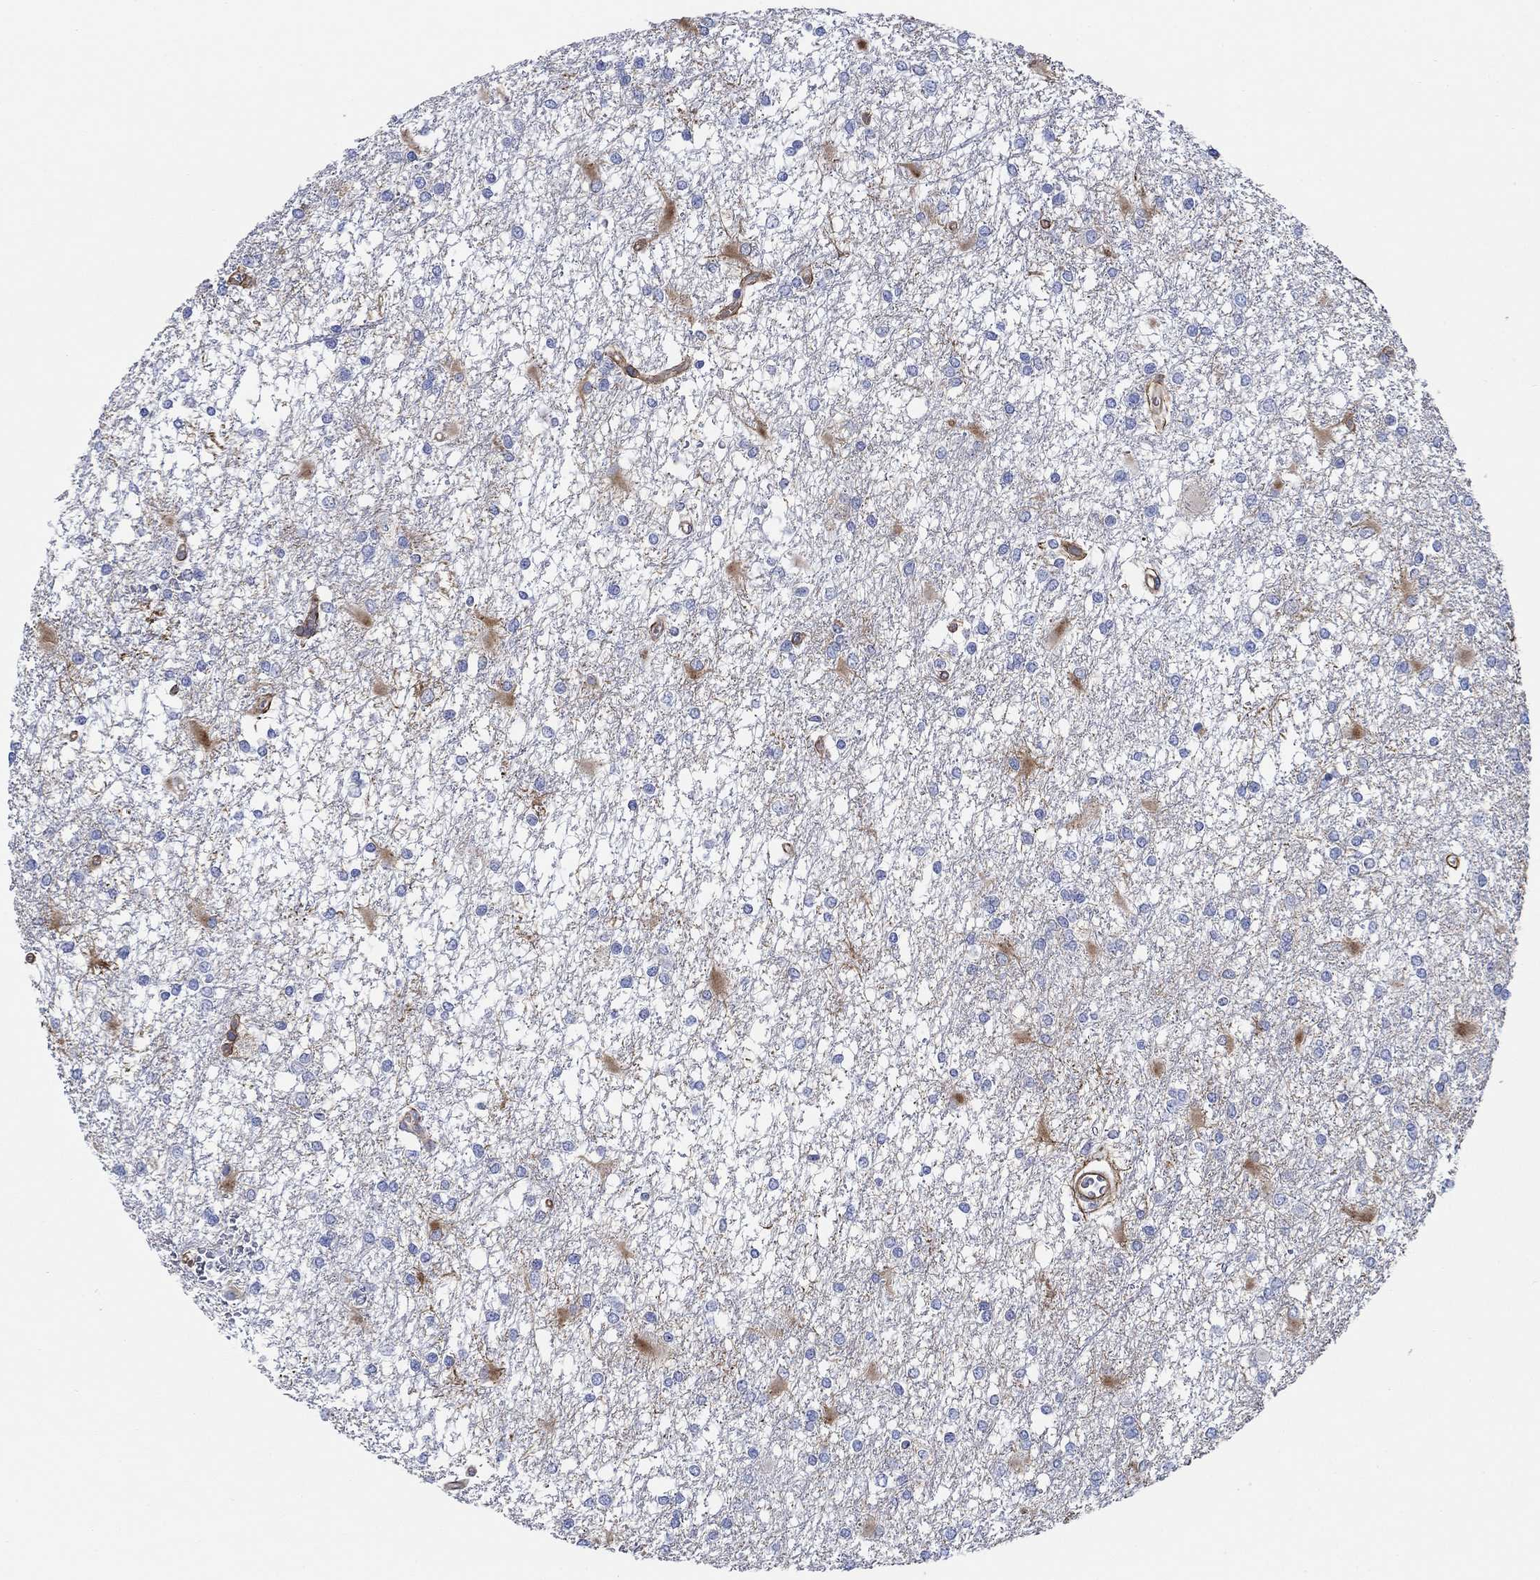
{"staining": {"intensity": "negative", "quantity": "none", "location": "none"}, "tissue": "glioma", "cell_type": "Tumor cells", "image_type": "cancer", "snomed": [{"axis": "morphology", "description": "Glioma, malignant, High grade"}, {"axis": "topography", "description": "Cerebral cortex"}], "caption": "Immunohistochemical staining of human glioma exhibits no significant staining in tumor cells.", "gene": "FMN1", "patient": {"sex": "male", "age": 79}}